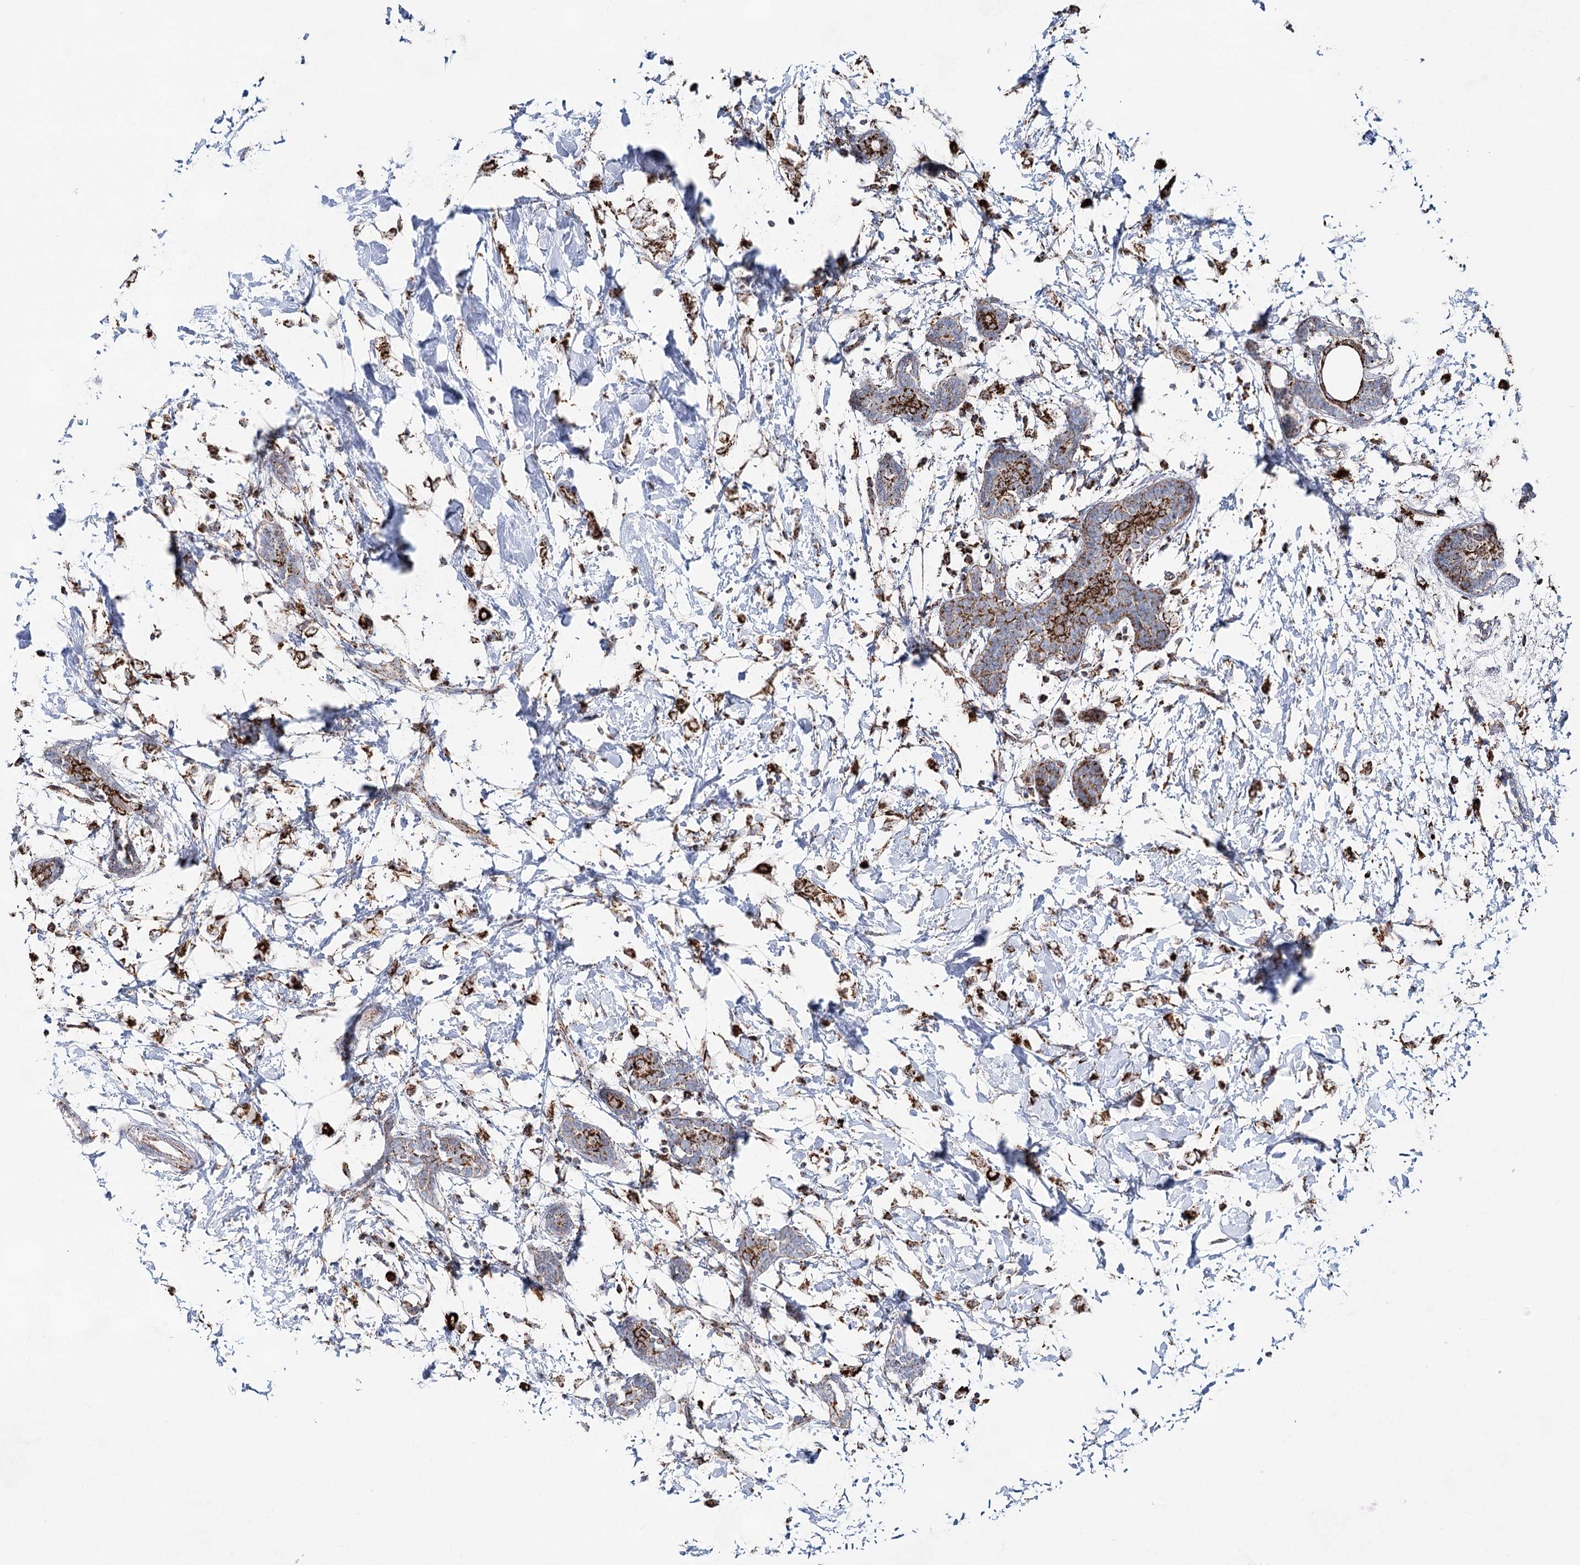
{"staining": {"intensity": "strong", "quantity": ">75%", "location": "cytoplasmic/membranous"}, "tissue": "breast cancer", "cell_type": "Tumor cells", "image_type": "cancer", "snomed": [{"axis": "morphology", "description": "Normal tissue, NOS"}, {"axis": "morphology", "description": "Lobular carcinoma"}, {"axis": "topography", "description": "Breast"}], "caption": "Lobular carcinoma (breast) stained for a protein (brown) shows strong cytoplasmic/membranous positive expression in about >75% of tumor cells.", "gene": "CWF19L1", "patient": {"sex": "female", "age": 47}}